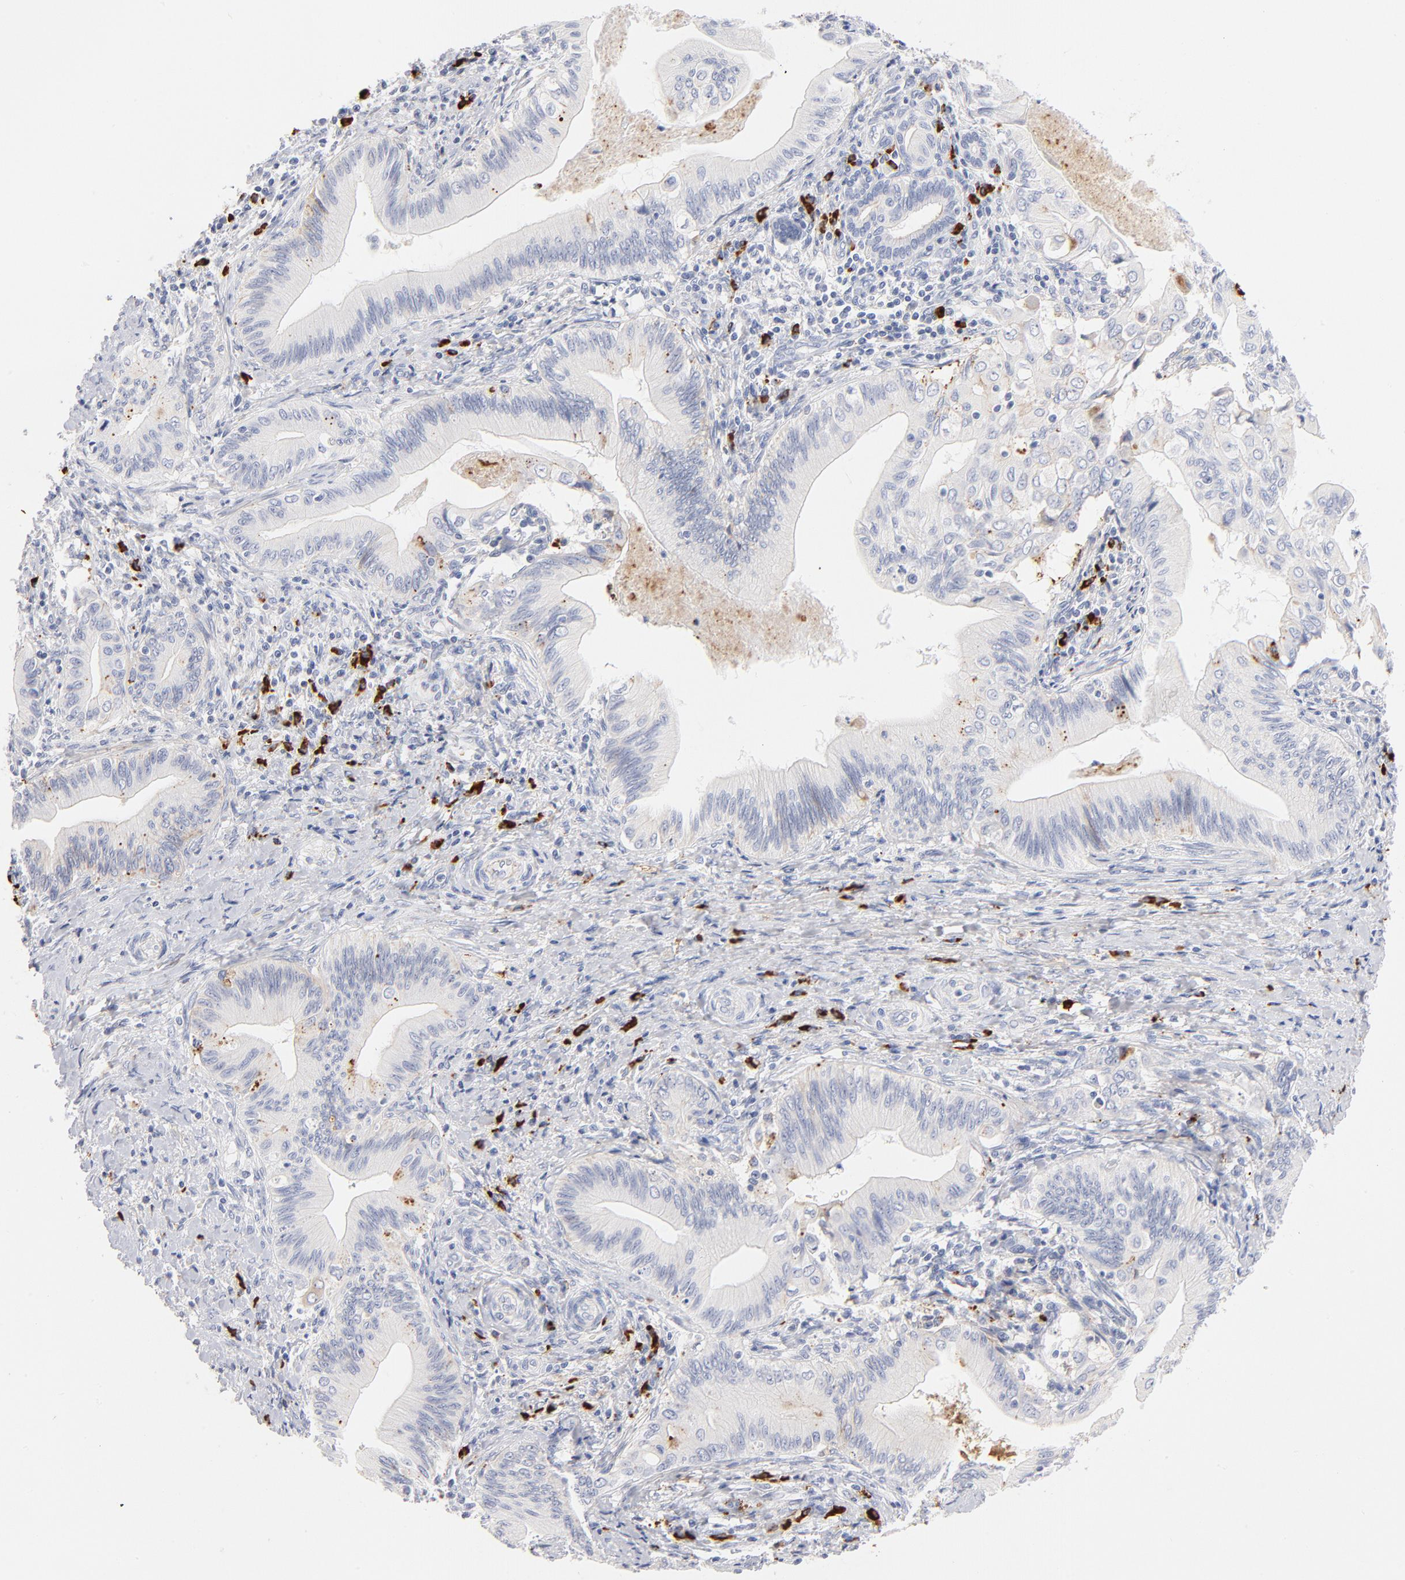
{"staining": {"intensity": "negative", "quantity": "none", "location": "none"}, "tissue": "liver cancer", "cell_type": "Tumor cells", "image_type": "cancer", "snomed": [{"axis": "morphology", "description": "Cholangiocarcinoma"}, {"axis": "topography", "description": "Liver"}], "caption": "Tumor cells show no significant staining in liver cancer (cholangiocarcinoma). The staining is performed using DAB (3,3'-diaminobenzidine) brown chromogen with nuclei counter-stained in using hematoxylin.", "gene": "PLAT", "patient": {"sex": "male", "age": 58}}